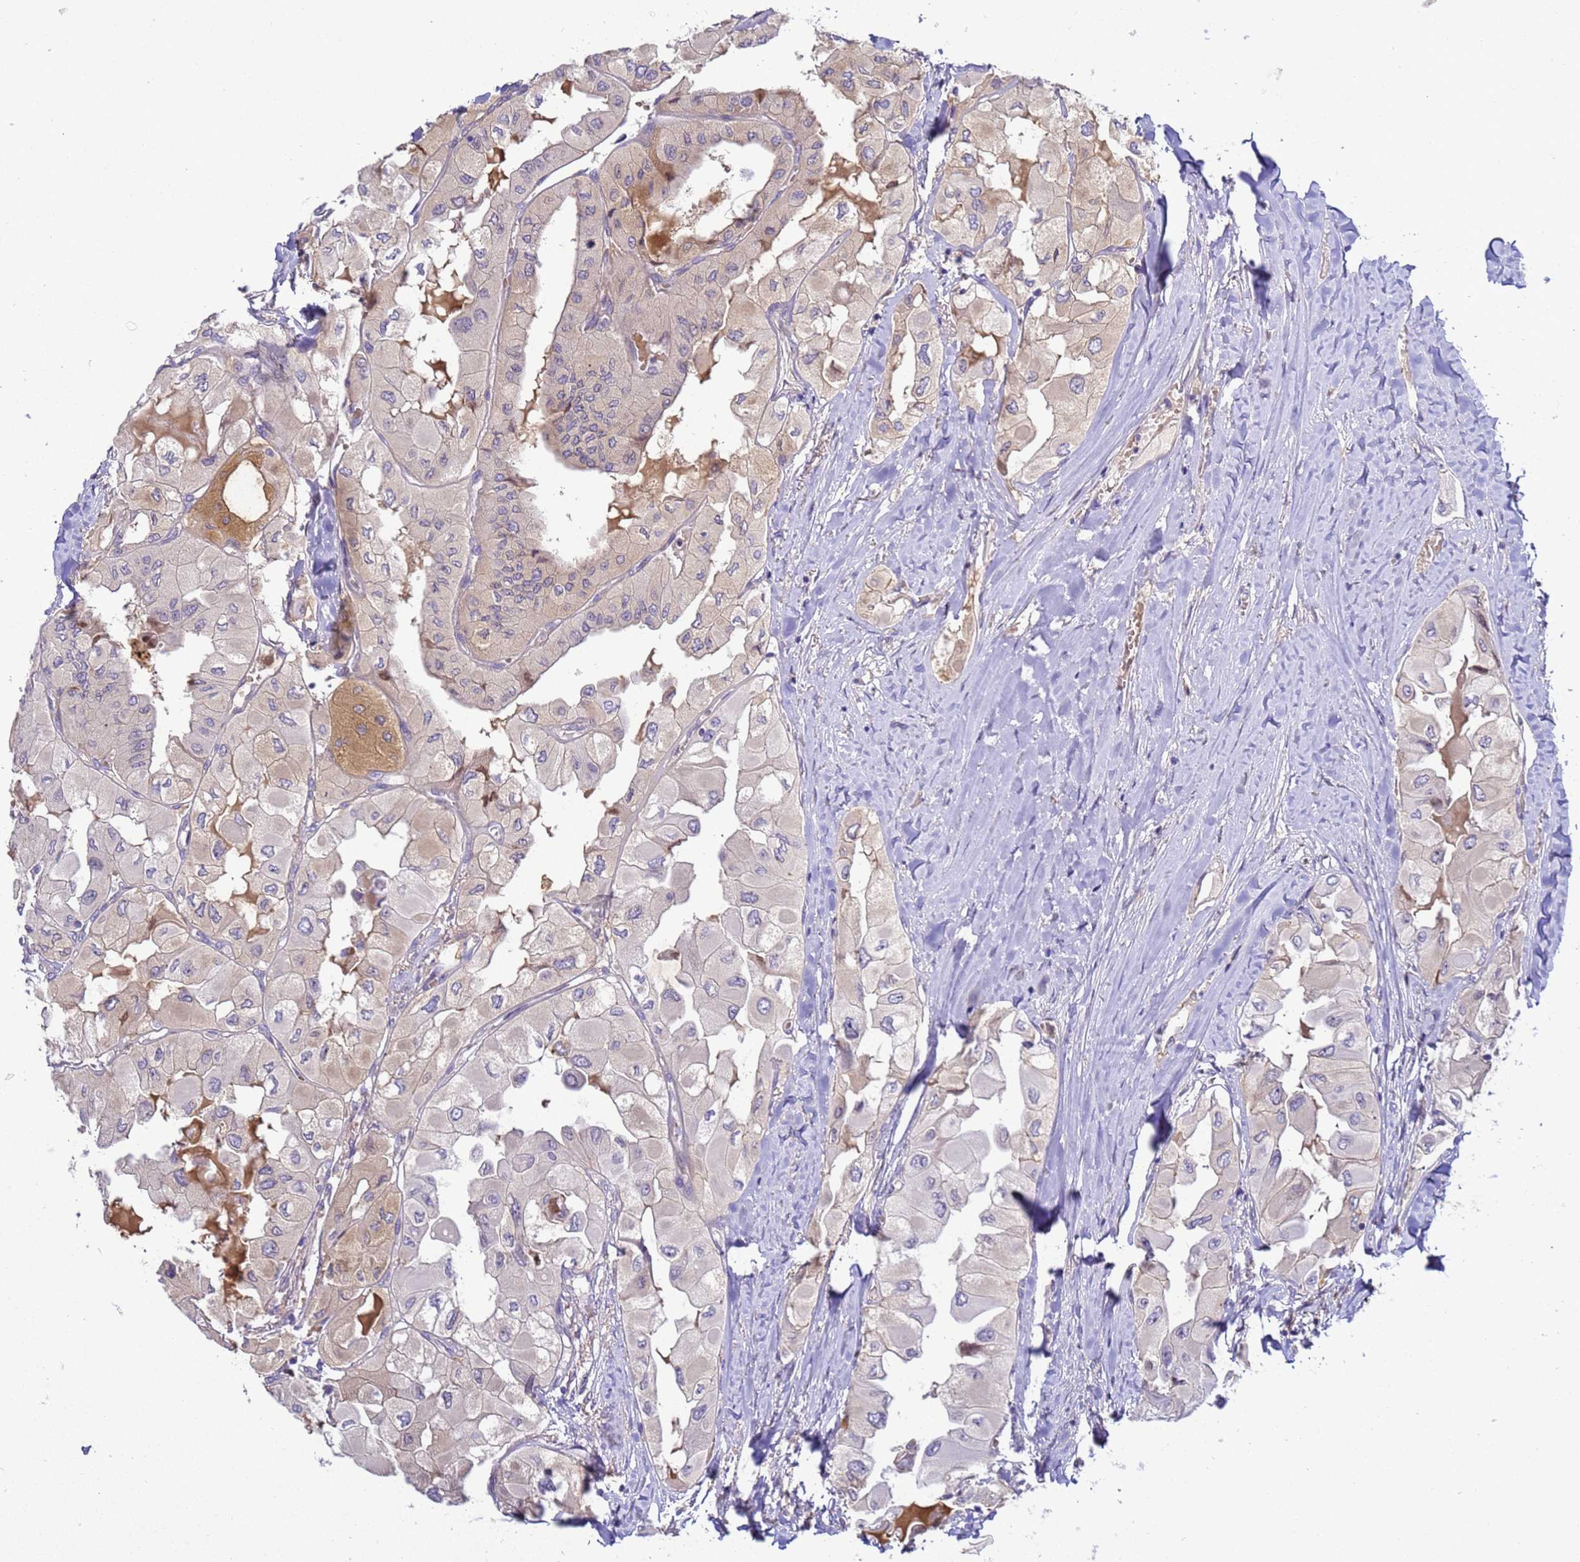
{"staining": {"intensity": "weak", "quantity": "<25%", "location": "cytoplasmic/membranous"}, "tissue": "thyroid cancer", "cell_type": "Tumor cells", "image_type": "cancer", "snomed": [{"axis": "morphology", "description": "Normal tissue, NOS"}, {"axis": "morphology", "description": "Papillary adenocarcinoma, NOS"}, {"axis": "topography", "description": "Thyroid gland"}], "caption": "Tumor cells show no significant protein staining in thyroid cancer.", "gene": "TBCD", "patient": {"sex": "female", "age": 59}}